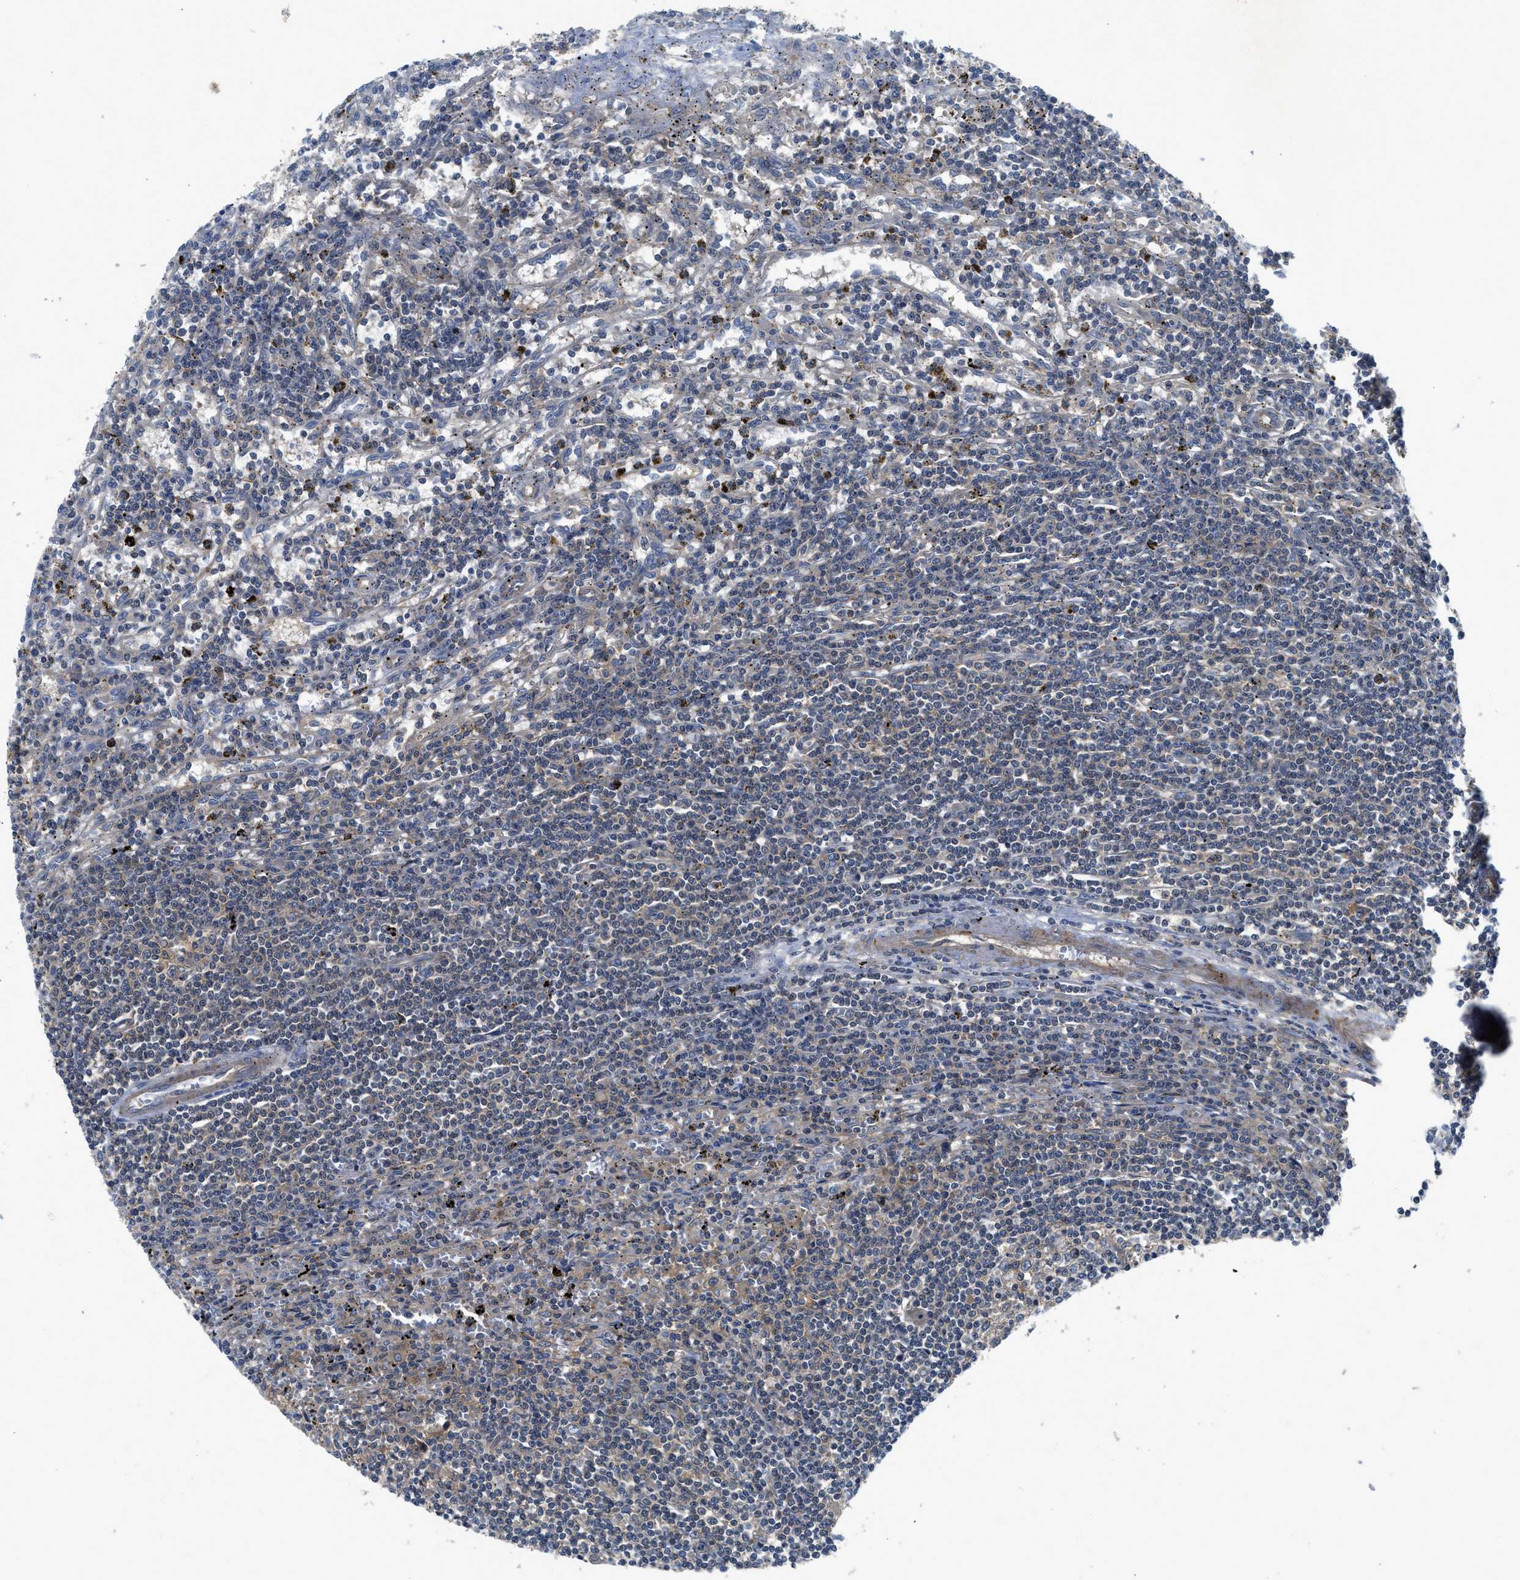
{"staining": {"intensity": "negative", "quantity": "none", "location": "none"}, "tissue": "lymphoma", "cell_type": "Tumor cells", "image_type": "cancer", "snomed": [{"axis": "morphology", "description": "Malignant lymphoma, non-Hodgkin's type, Low grade"}, {"axis": "topography", "description": "Spleen"}], "caption": "Tumor cells show no significant expression in low-grade malignant lymphoma, non-Hodgkin's type.", "gene": "PANX1", "patient": {"sex": "male", "age": 76}}